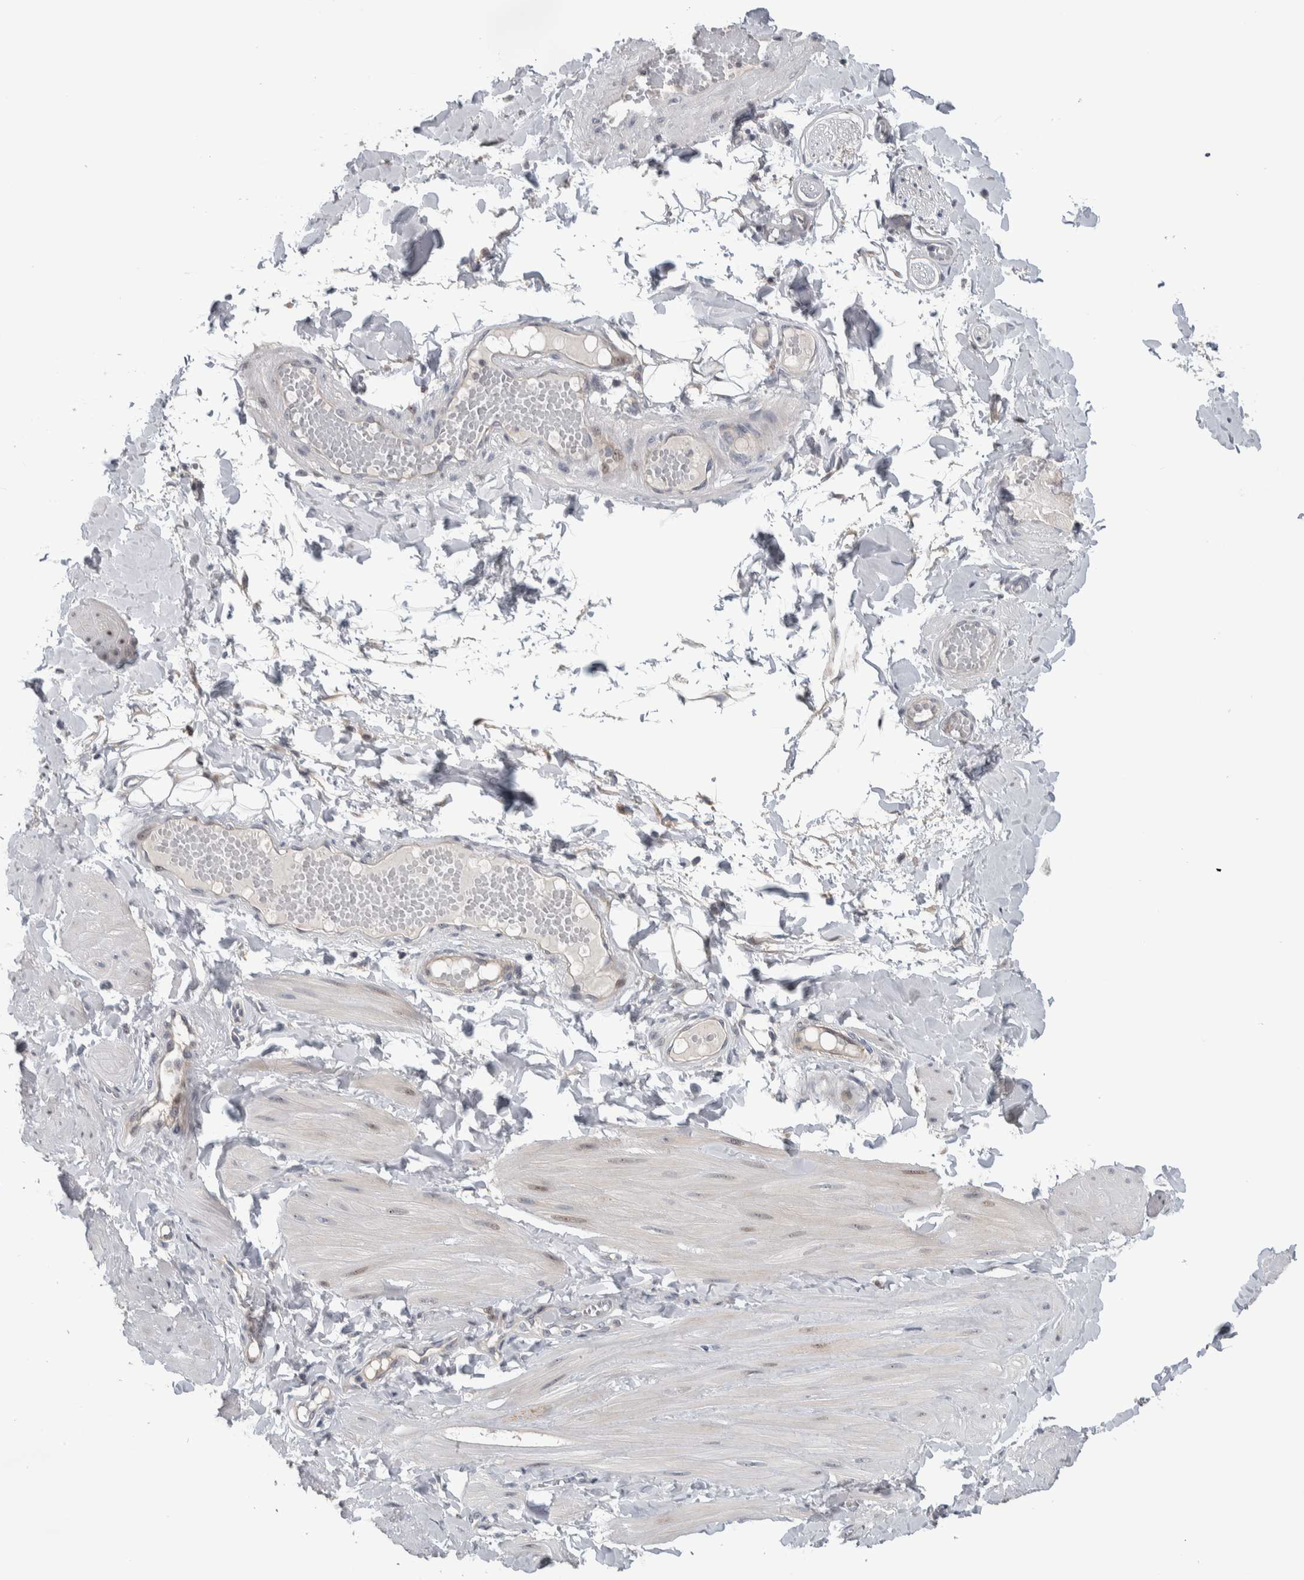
{"staining": {"intensity": "negative", "quantity": "none", "location": "none"}, "tissue": "adipose tissue", "cell_type": "Adipocytes", "image_type": "normal", "snomed": [{"axis": "morphology", "description": "Normal tissue, NOS"}, {"axis": "topography", "description": "Adipose tissue"}, {"axis": "topography", "description": "Vascular tissue"}, {"axis": "topography", "description": "Peripheral nerve tissue"}], "caption": "The micrograph displays no staining of adipocytes in normal adipose tissue.", "gene": "PRRG4", "patient": {"sex": "male", "age": 25}}